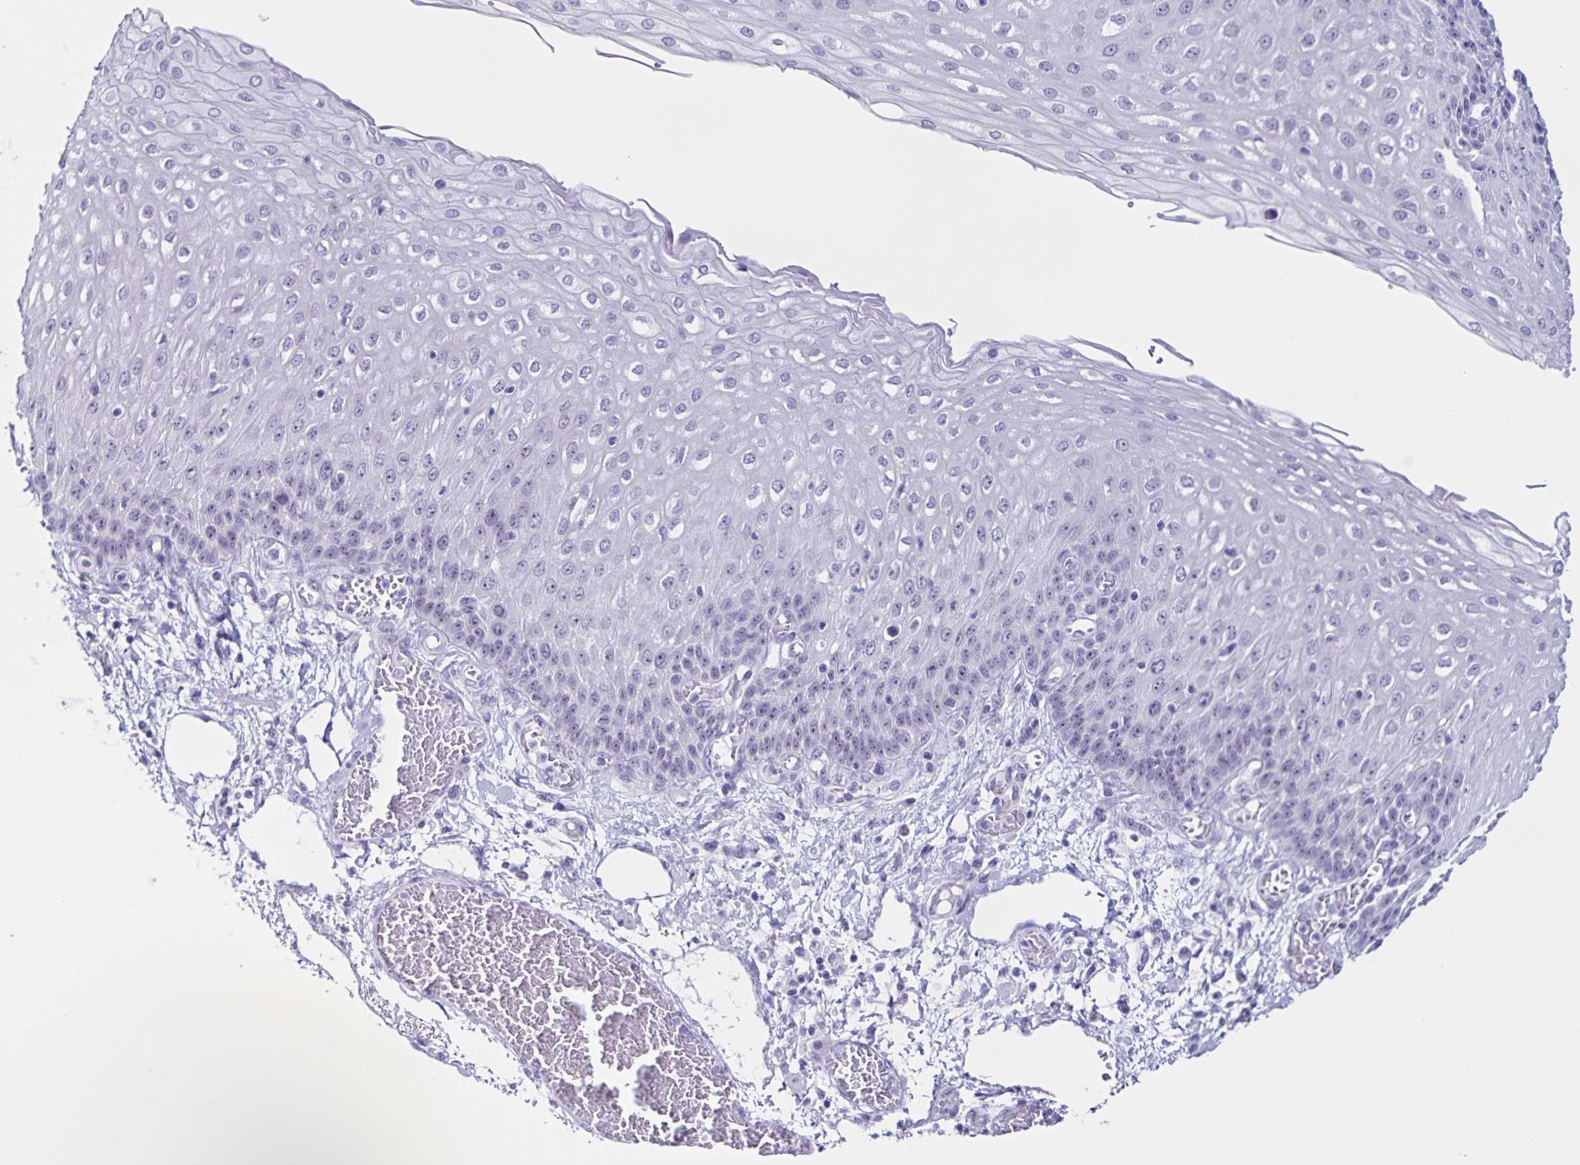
{"staining": {"intensity": "moderate", "quantity": "25%-75%", "location": "nuclear"}, "tissue": "esophagus", "cell_type": "Squamous epithelial cells", "image_type": "normal", "snomed": [{"axis": "morphology", "description": "Normal tissue, NOS"}, {"axis": "morphology", "description": "Adenocarcinoma, NOS"}, {"axis": "topography", "description": "Esophagus"}], "caption": "Esophagus was stained to show a protein in brown. There is medium levels of moderate nuclear positivity in approximately 25%-75% of squamous epithelial cells. (DAB IHC with brightfield microscopy, high magnification).", "gene": "FAM170A", "patient": {"sex": "male", "age": 81}}